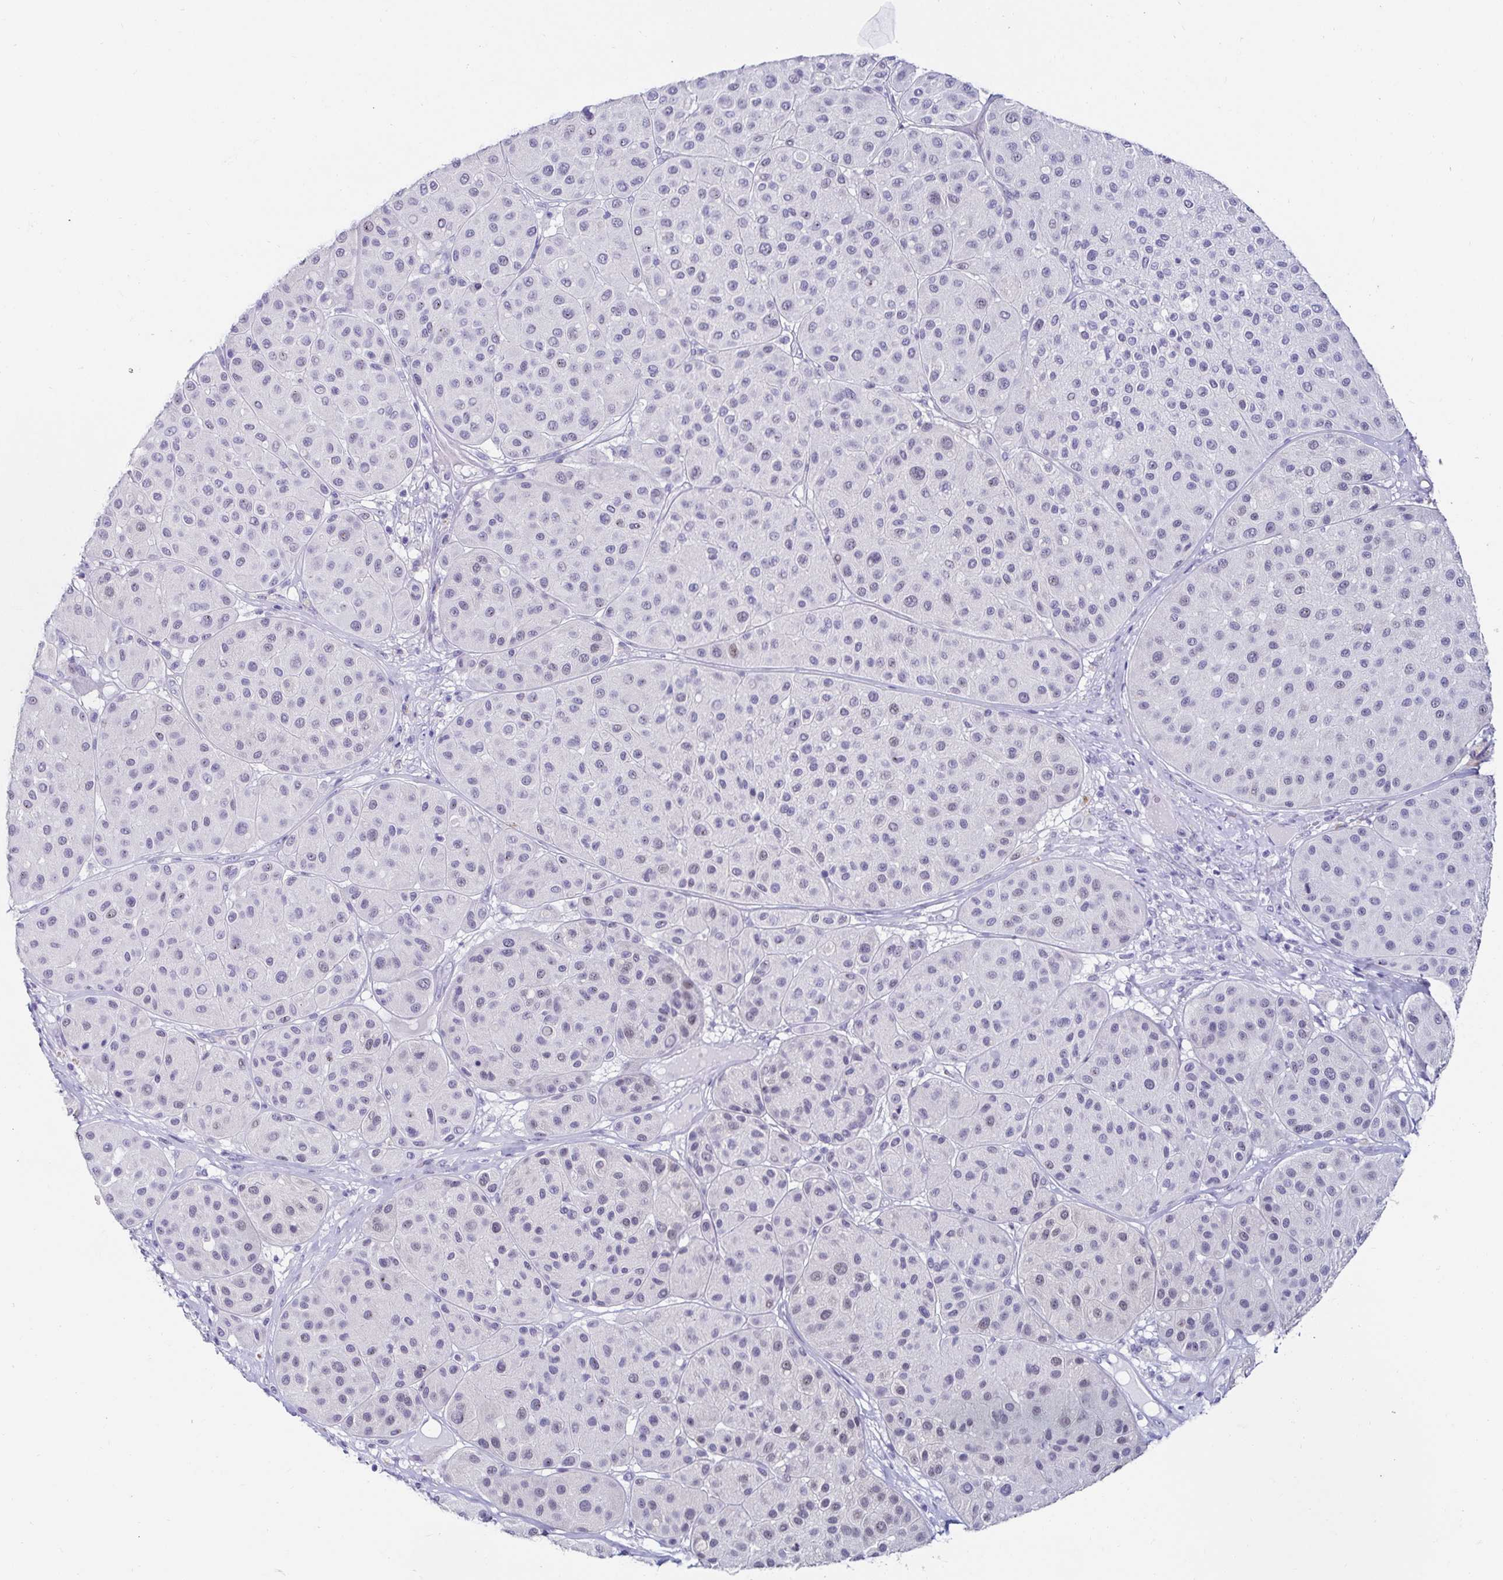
{"staining": {"intensity": "negative", "quantity": "none", "location": "none"}, "tissue": "melanoma", "cell_type": "Tumor cells", "image_type": "cancer", "snomed": [{"axis": "morphology", "description": "Malignant melanoma, Metastatic site"}, {"axis": "topography", "description": "Smooth muscle"}], "caption": "The photomicrograph shows no significant staining in tumor cells of melanoma.", "gene": "OR10K1", "patient": {"sex": "male", "age": 41}}